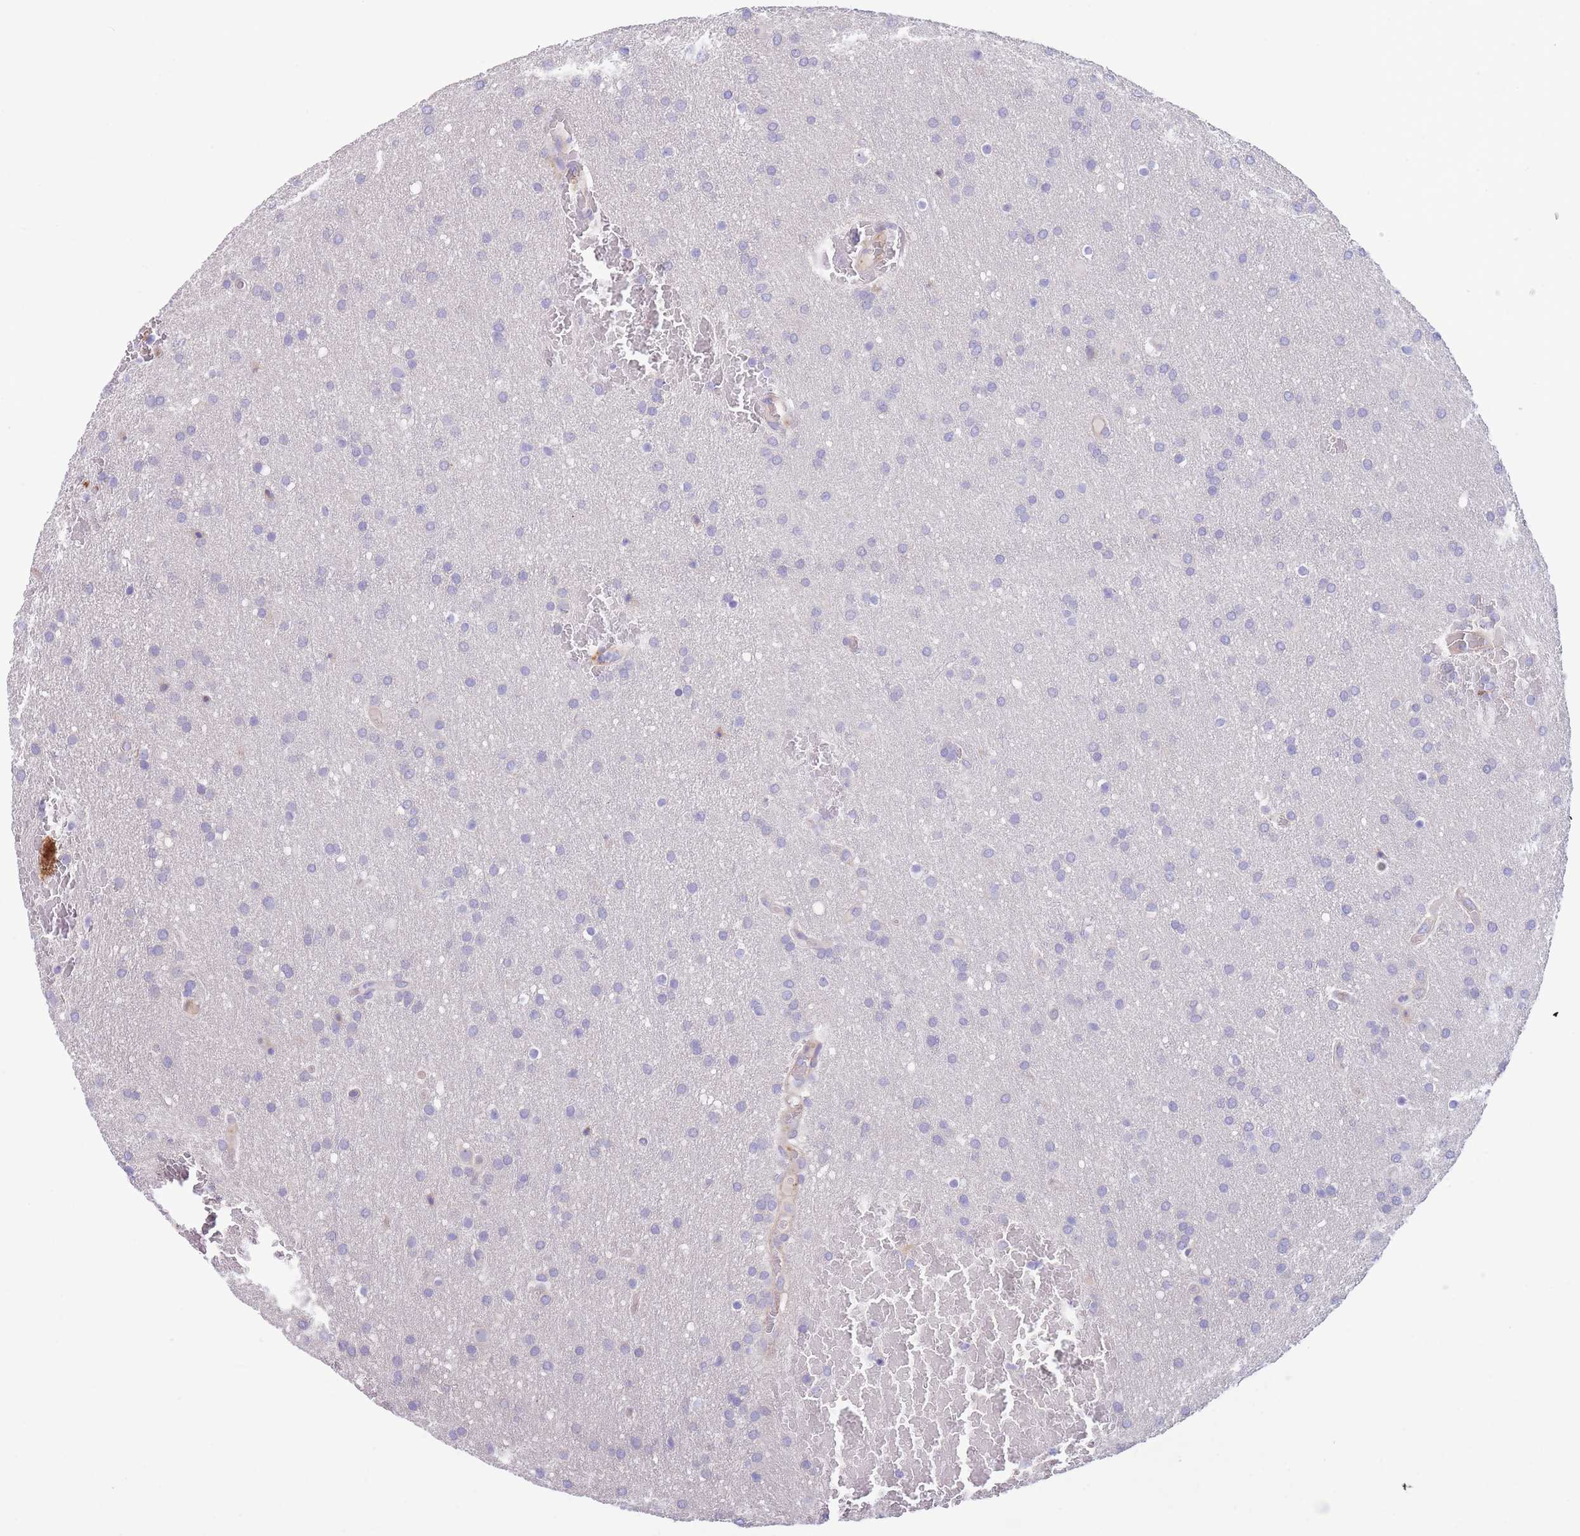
{"staining": {"intensity": "negative", "quantity": "none", "location": "none"}, "tissue": "glioma", "cell_type": "Tumor cells", "image_type": "cancer", "snomed": [{"axis": "morphology", "description": "Glioma, malignant, Low grade"}, {"axis": "topography", "description": "Brain"}], "caption": "Tumor cells show no significant expression in glioma.", "gene": "DET1", "patient": {"sex": "female", "age": 32}}